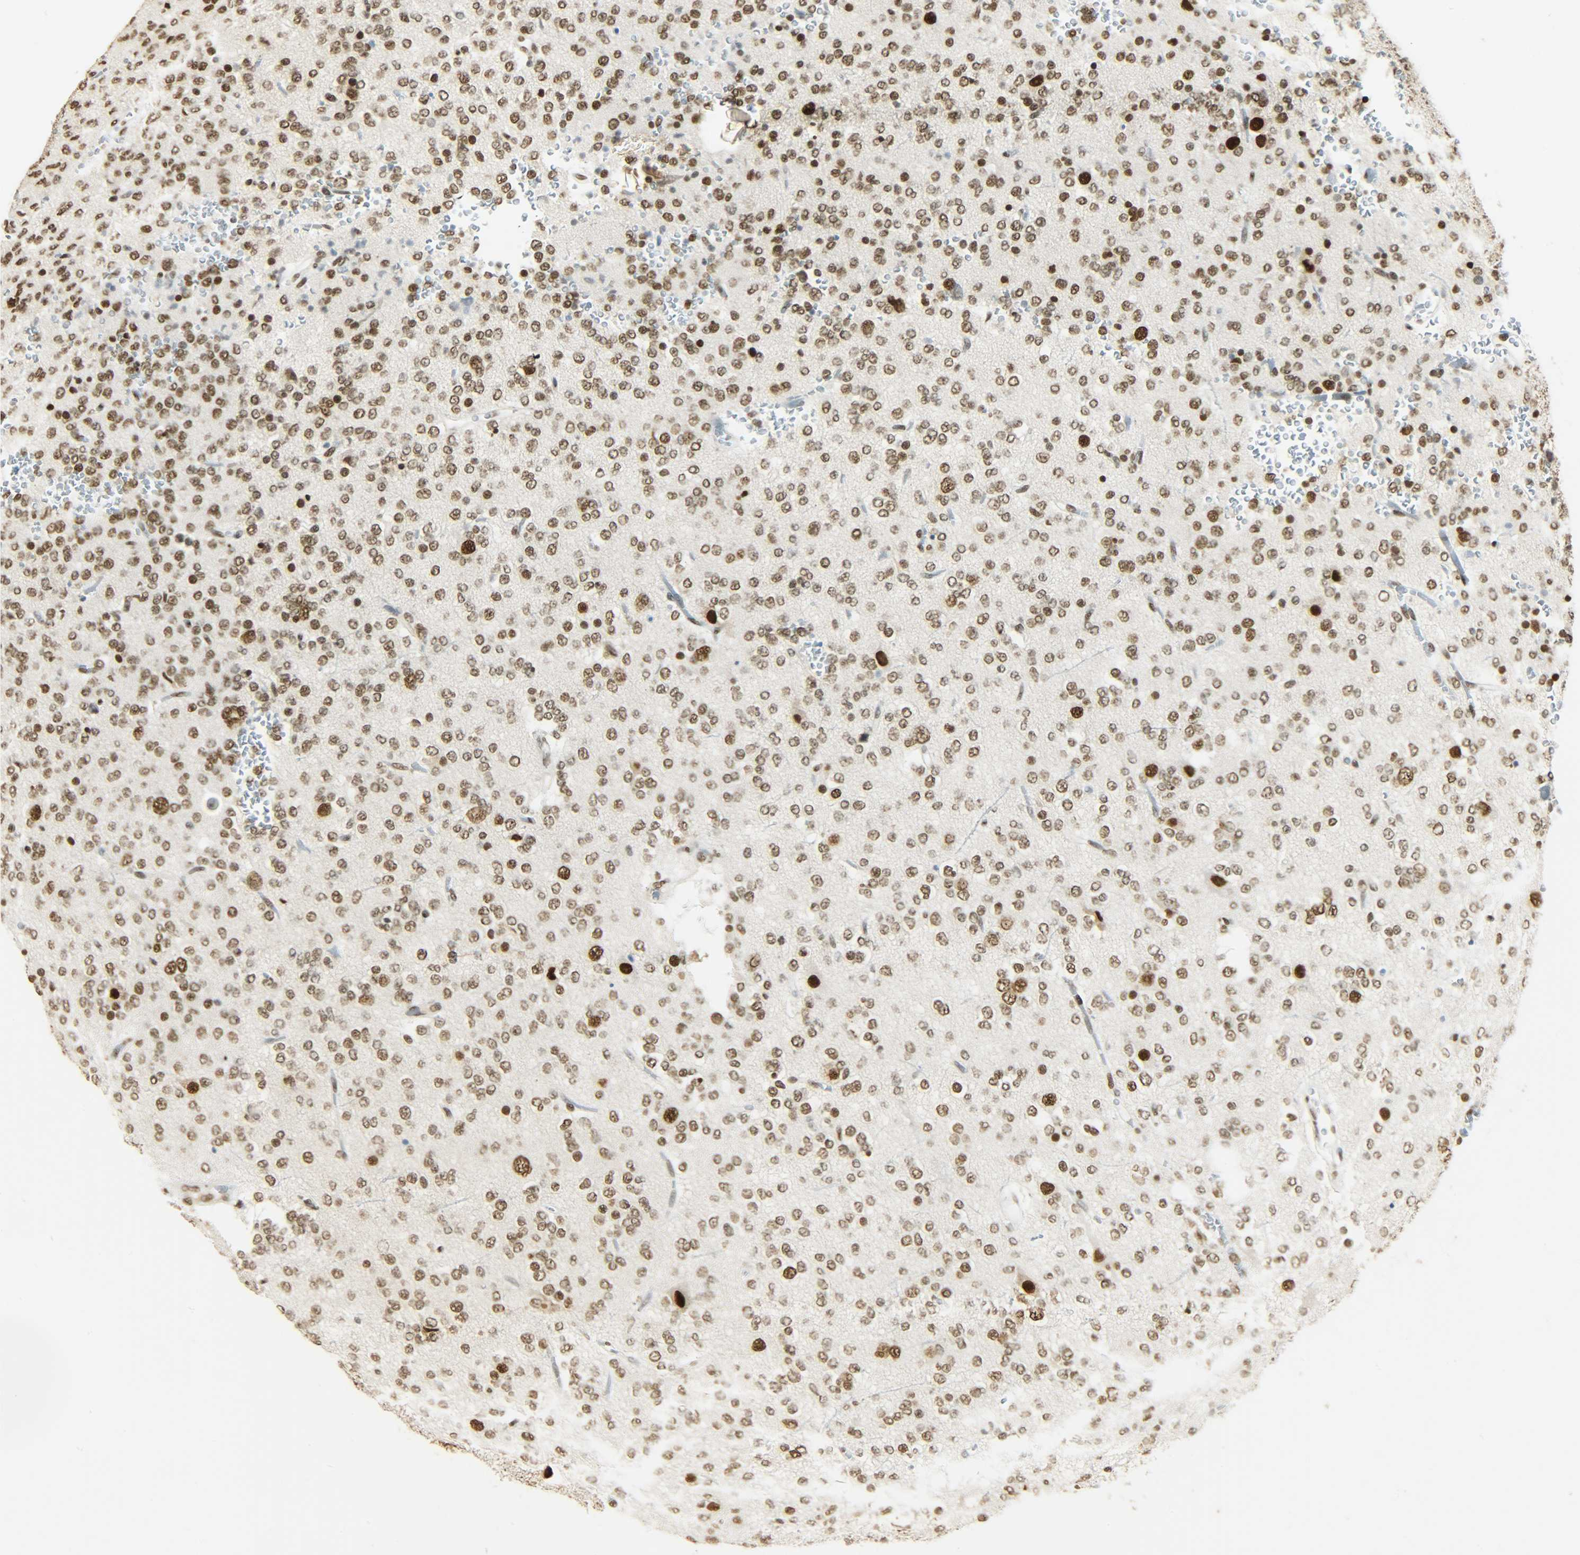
{"staining": {"intensity": "strong", "quantity": ">75%", "location": "nuclear"}, "tissue": "glioma", "cell_type": "Tumor cells", "image_type": "cancer", "snomed": [{"axis": "morphology", "description": "Glioma, malignant, Low grade"}, {"axis": "topography", "description": "Brain"}], "caption": "There is high levels of strong nuclear positivity in tumor cells of glioma, as demonstrated by immunohistochemical staining (brown color).", "gene": "KHDRBS1", "patient": {"sex": "male", "age": 38}}